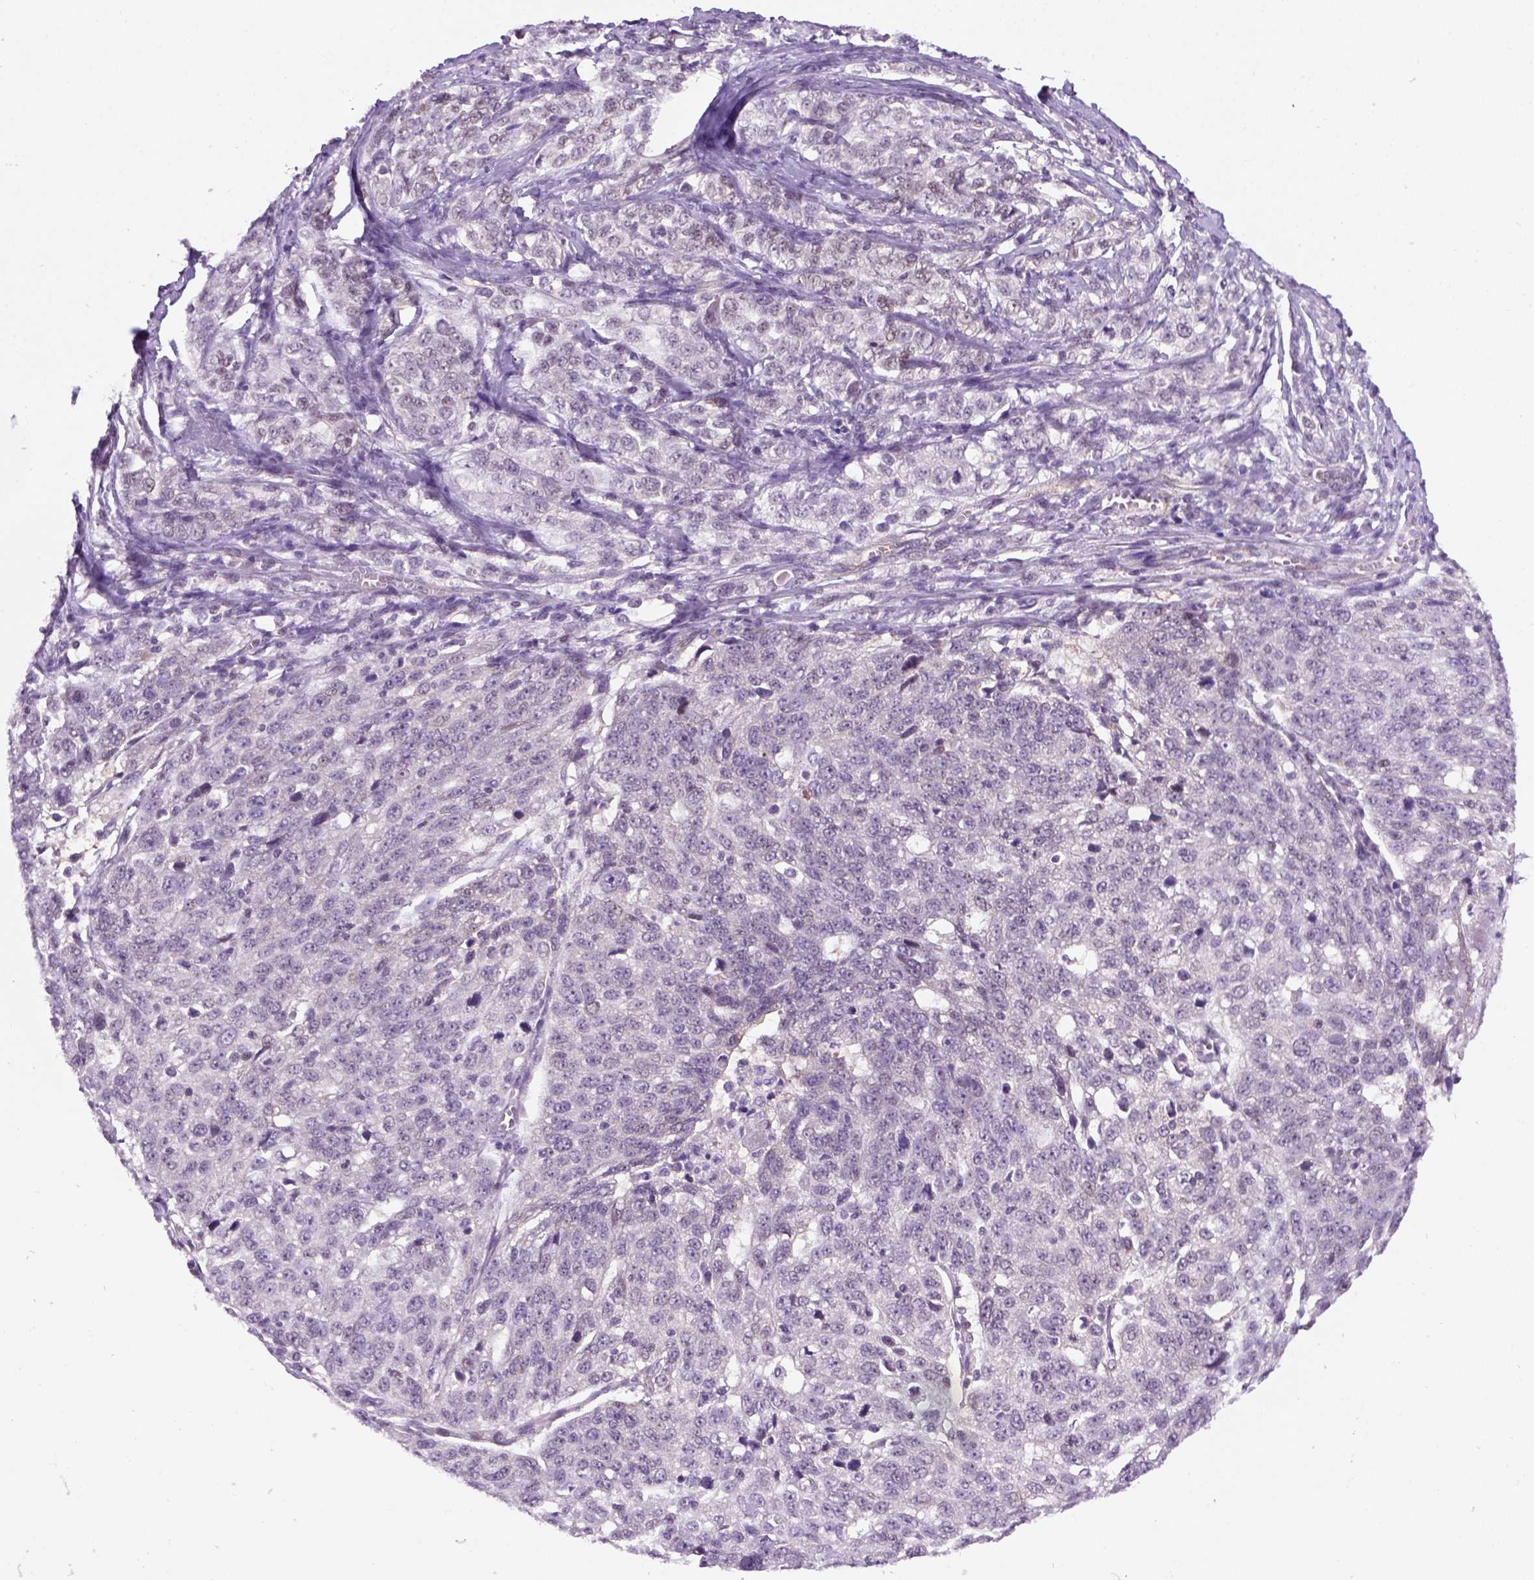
{"staining": {"intensity": "weak", "quantity": "<25%", "location": "nuclear"}, "tissue": "ovarian cancer", "cell_type": "Tumor cells", "image_type": "cancer", "snomed": [{"axis": "morphology", "description": "Cystadenocarcinoma, serous, NOS"}, {"axis": "topography", "description": "Ovary"}], "caption": "Ovarian serous cystadenocarcinoma stained for a protein using IHC displays no expression tumor cells.", "gene": "MGMT", "patient": {"sex": "female", "age": 71}}